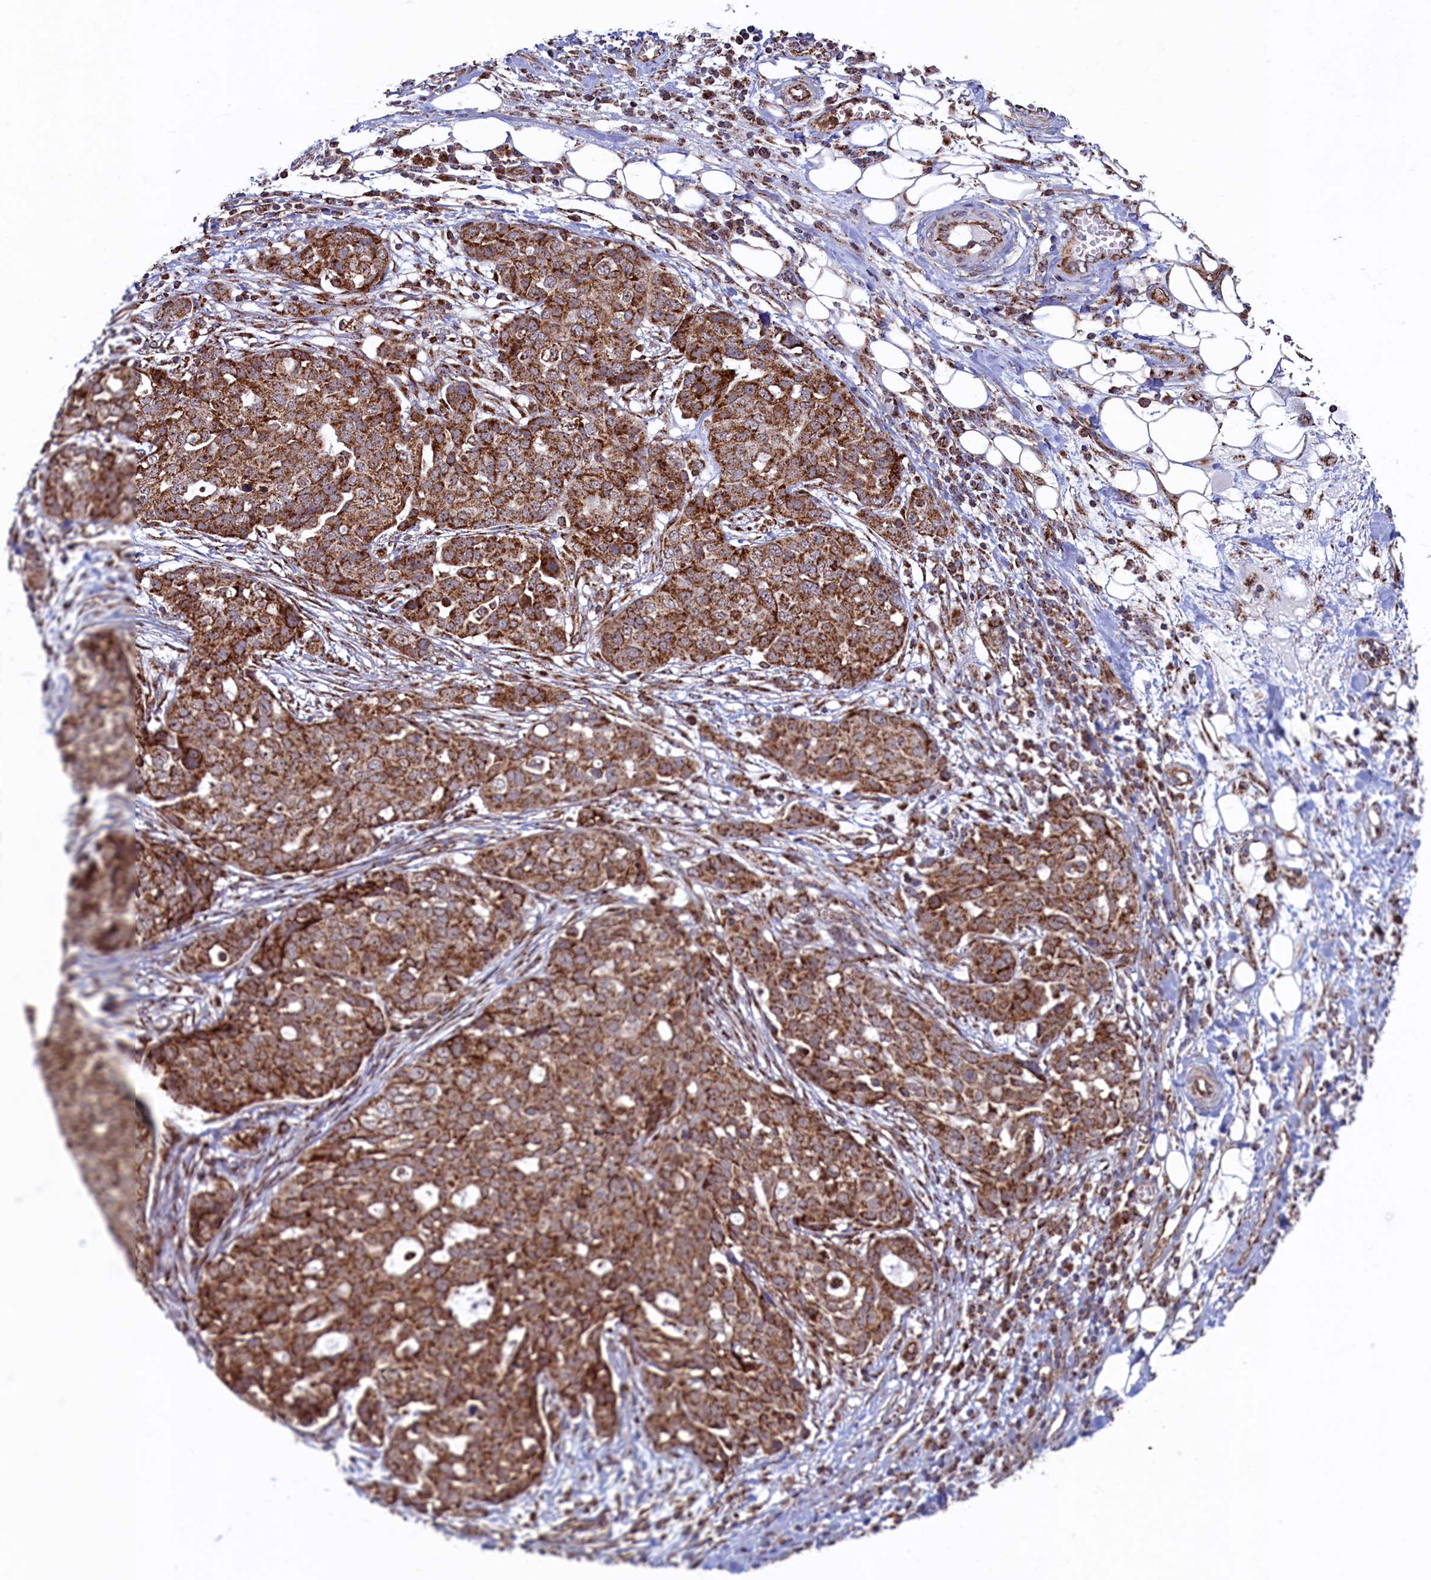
{"staining": {"intensity": "moderate", "quantity": ">75%", "location": "cytoplasmic/membranous"}, "tissue": "ovarian cancer", "cell_type": "Tumor cells", "image_type": "cancer", "snomed": [{"axis": "morphology", "description": "Cystadenocarcinoma, serous, NOS"}, {"axis": "topography", "description": "Soft tissue"}, {"axis": "topography", "description": "Ovary"}], "caption": "Human ovarian serous cystadenocarcinoma stained with a protein marker demonstrates moderate staining in tumor cells.", "gene": "UBE3B", "patient": {"sex": "female", "age": 57}}